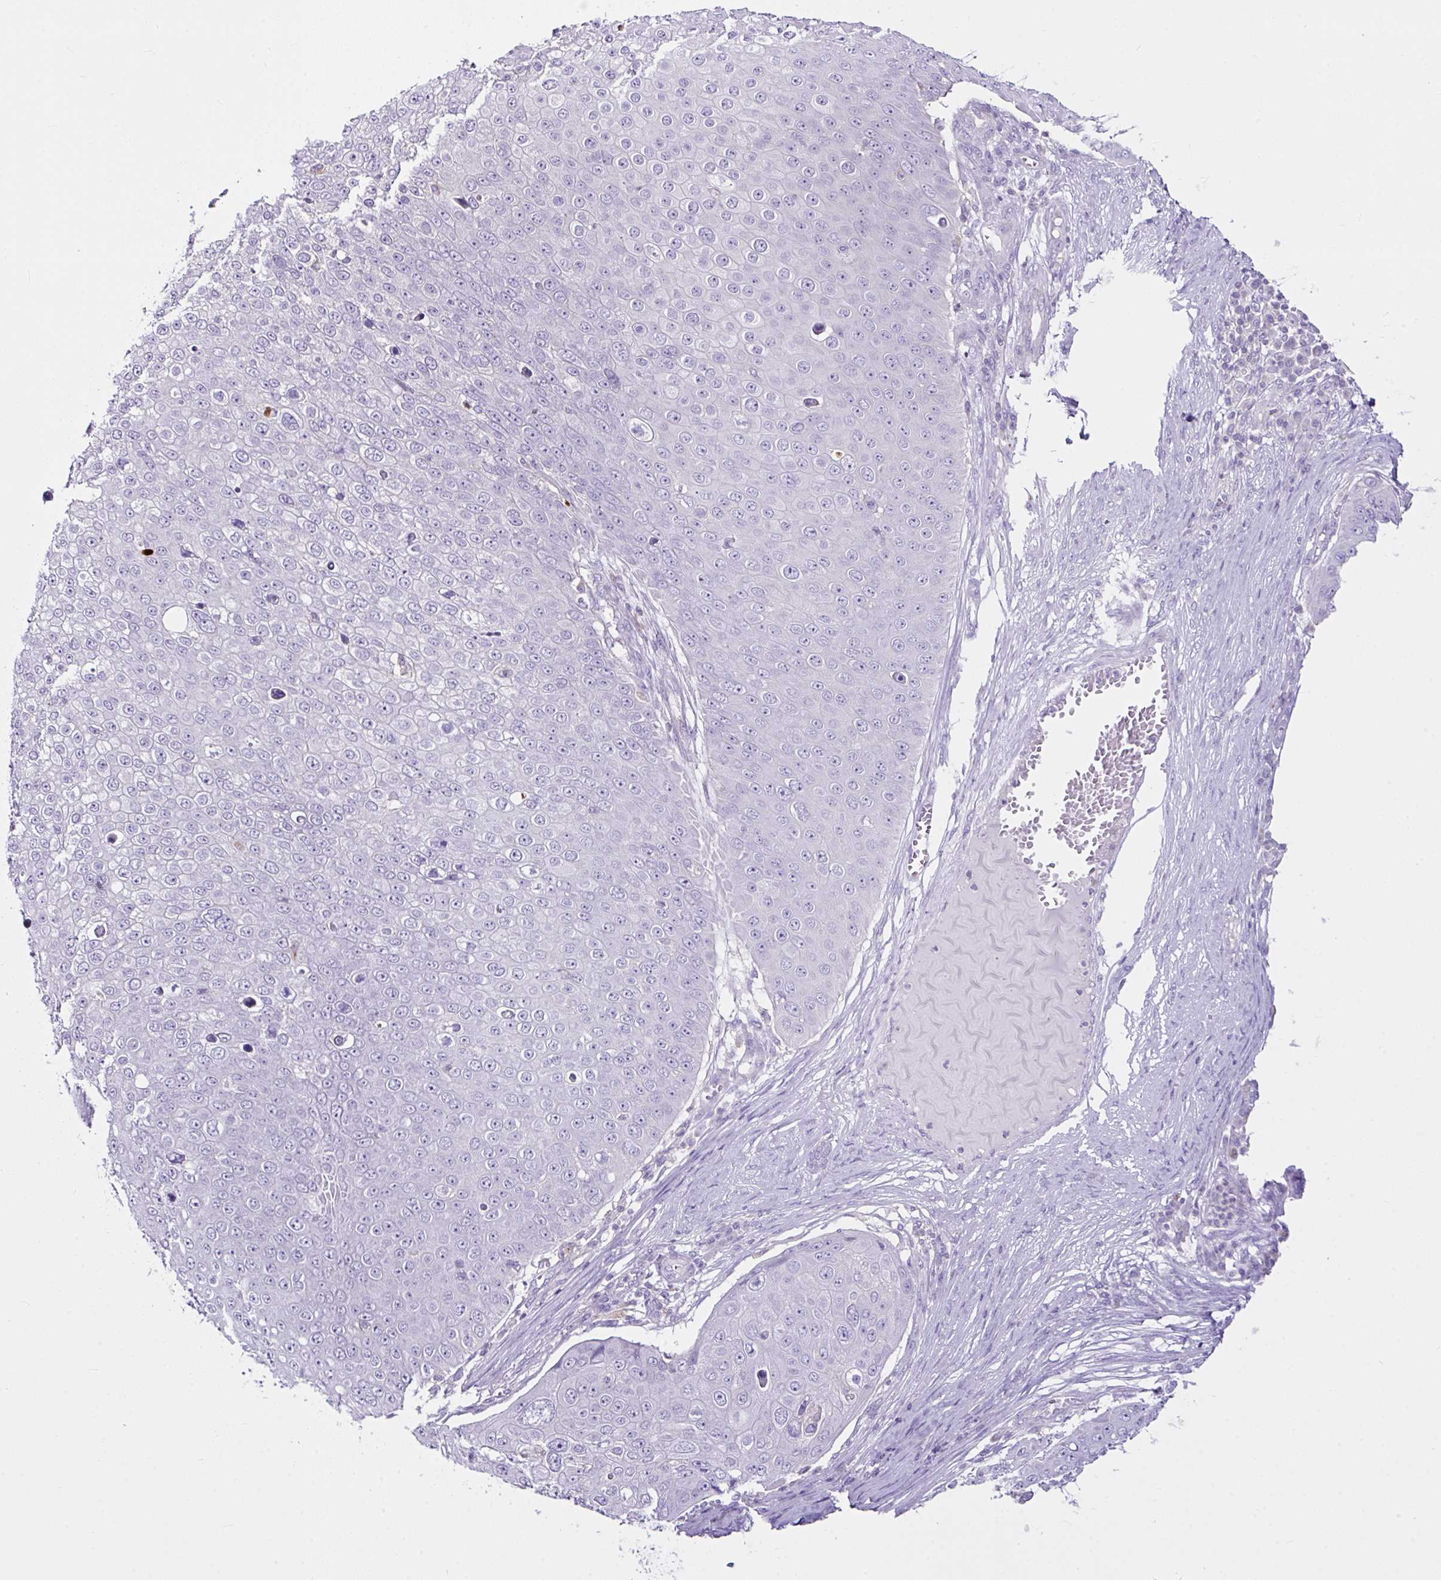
{"staining": {"intensity": "negative", "quantity": "none", "location": "none"}, "tissue": "skin cancer", "cell_type": "Tumor cells", "image_type": "cancer", "snomed": [{"axis": "morphology", "description": "Squamous cell carcinoma, NOS"}, {"axis": "topography", "description": "Skin"}], "caption": "Image shows no significant protein expression in tumor cells of skin squamous cell carcinoma.", "gene": "D2HGDH", "patient": {"sex": "male", "age": 71}}